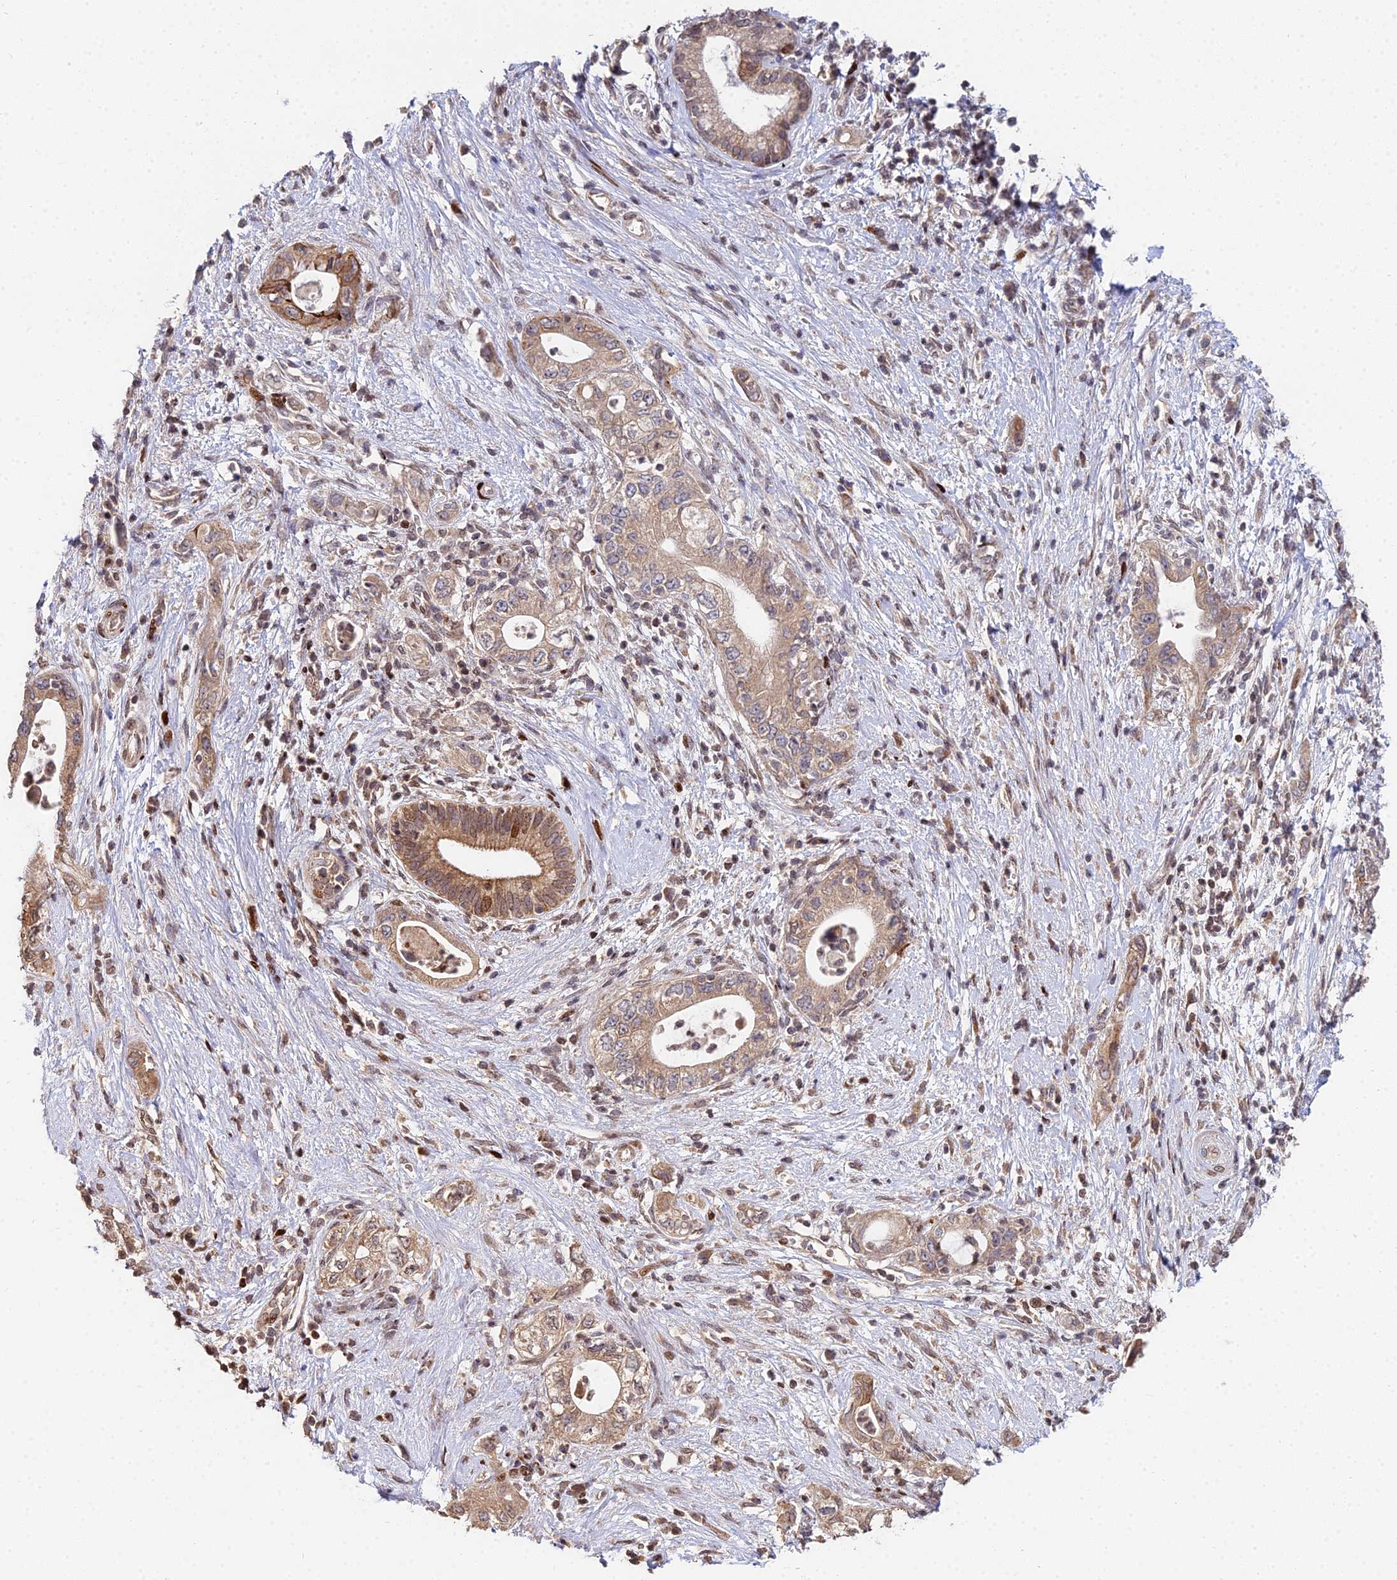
{"staining": {"intensity": "moderate", "quantity": ">75%", "location": "cytoplasmic/membranous"}, "tissue": "pancreatic cancer", "cell_type": "Tumor cells", "image_type": "cancer", "snomed": [{"axis": "morphology", "description": "Adenocarcinoma, NOS"}, {"axis": "topography", "description": "Pancreas"}], "caption": "Protein analysis of pancreatic adenocarcinoma tissue displays moderate cytoplasmic/membranous positivity in approximately >75% of tumor cells.", "gene": "RBMS2", "patient": {"sex": "female", "age": 73}}